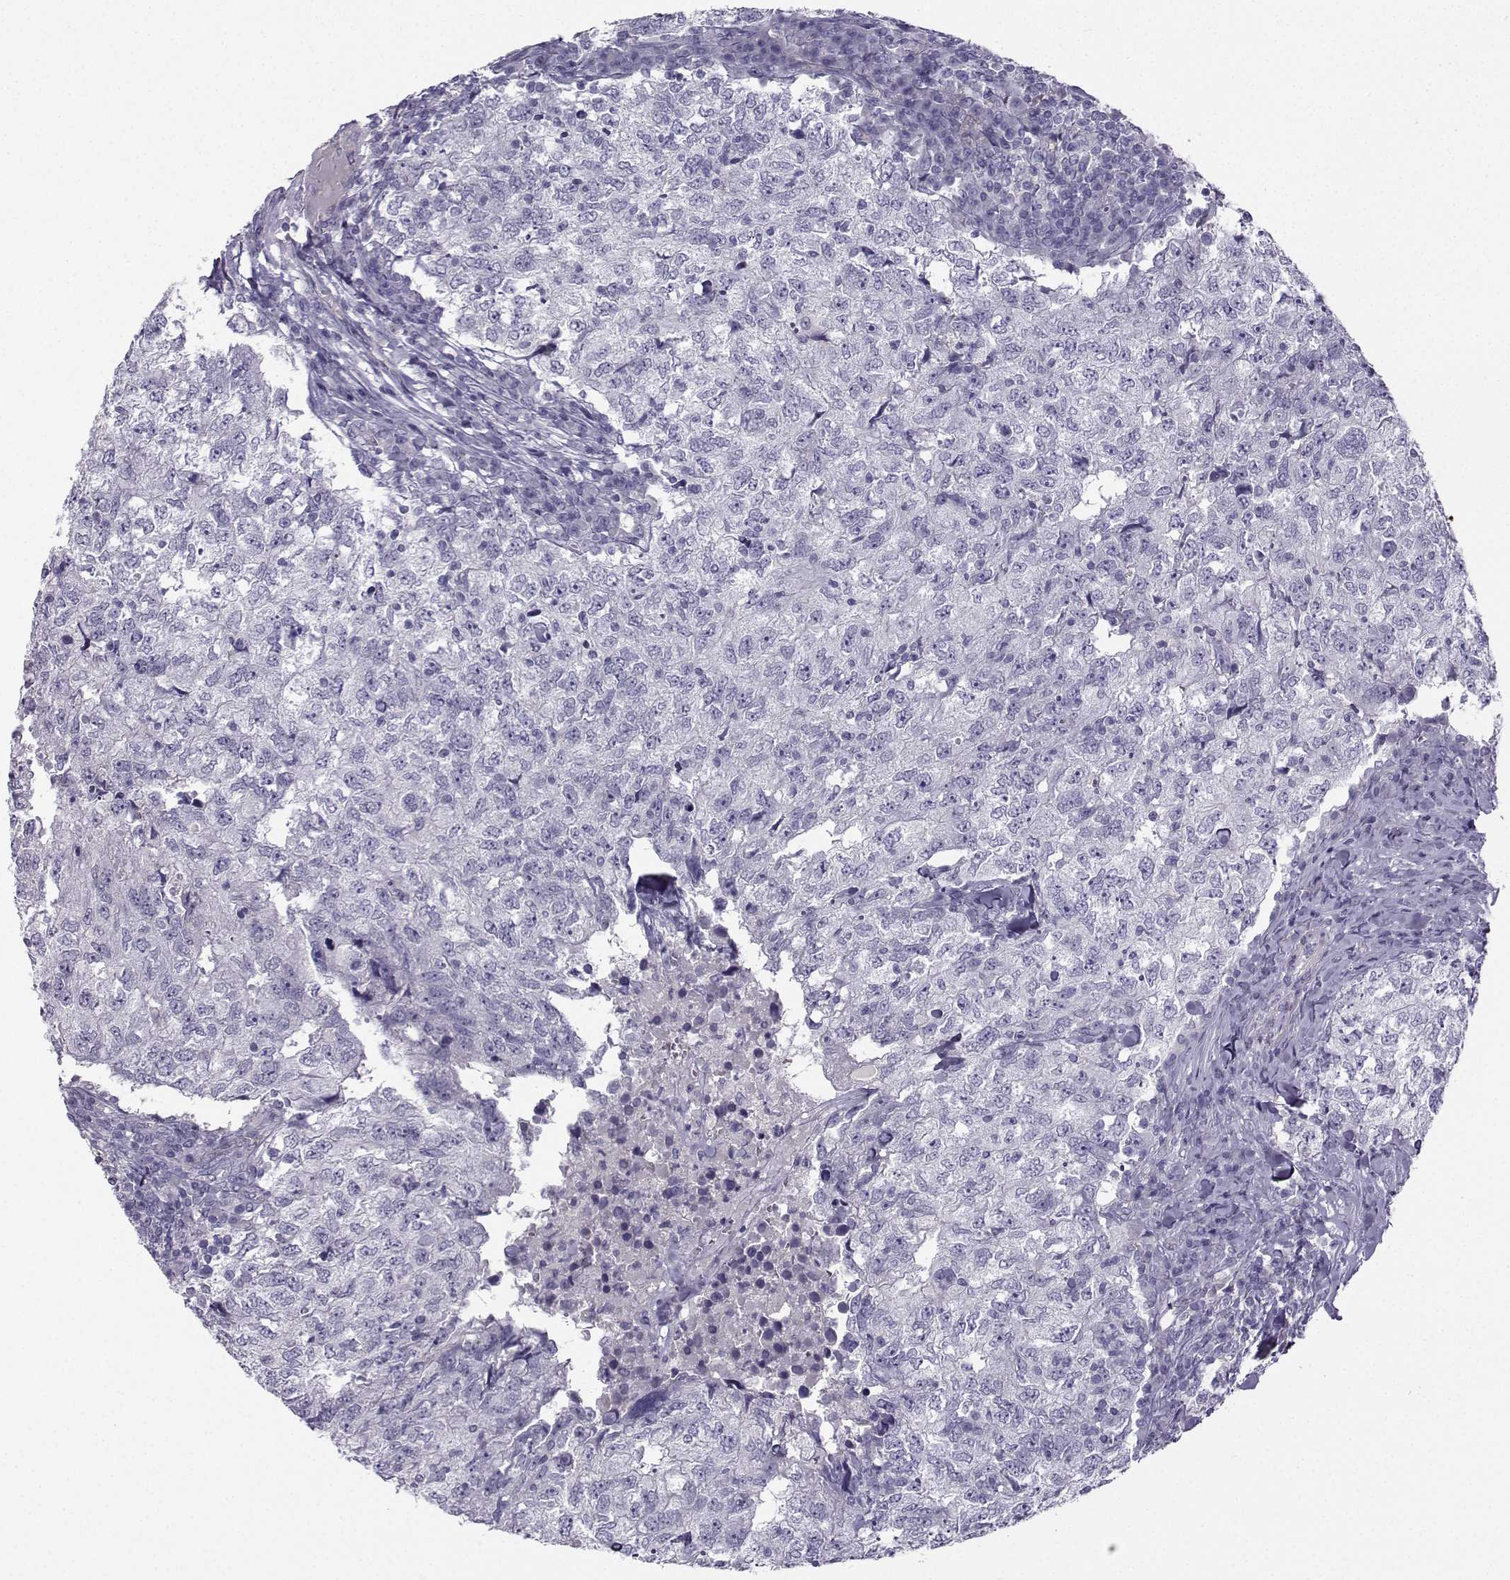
{"staining": {"intensity": "negative", "quantity": "none", "location": "none"}, "tissue": "breast cancer", "cell_type": "Tumor cells", "image_type": "cancer", "snomed": [{"axis": "morphology", "description": "Duct carcinoma"}, {"axis": "topography", "description": "Breast"}], "caption": "Breast infiltrating ductal carcinoma stained for a protein using immunohistochemistry demonstrates no staining tumor cells.", "gene": "NQO1", "patient": {"sex": "female", "age": 30}}